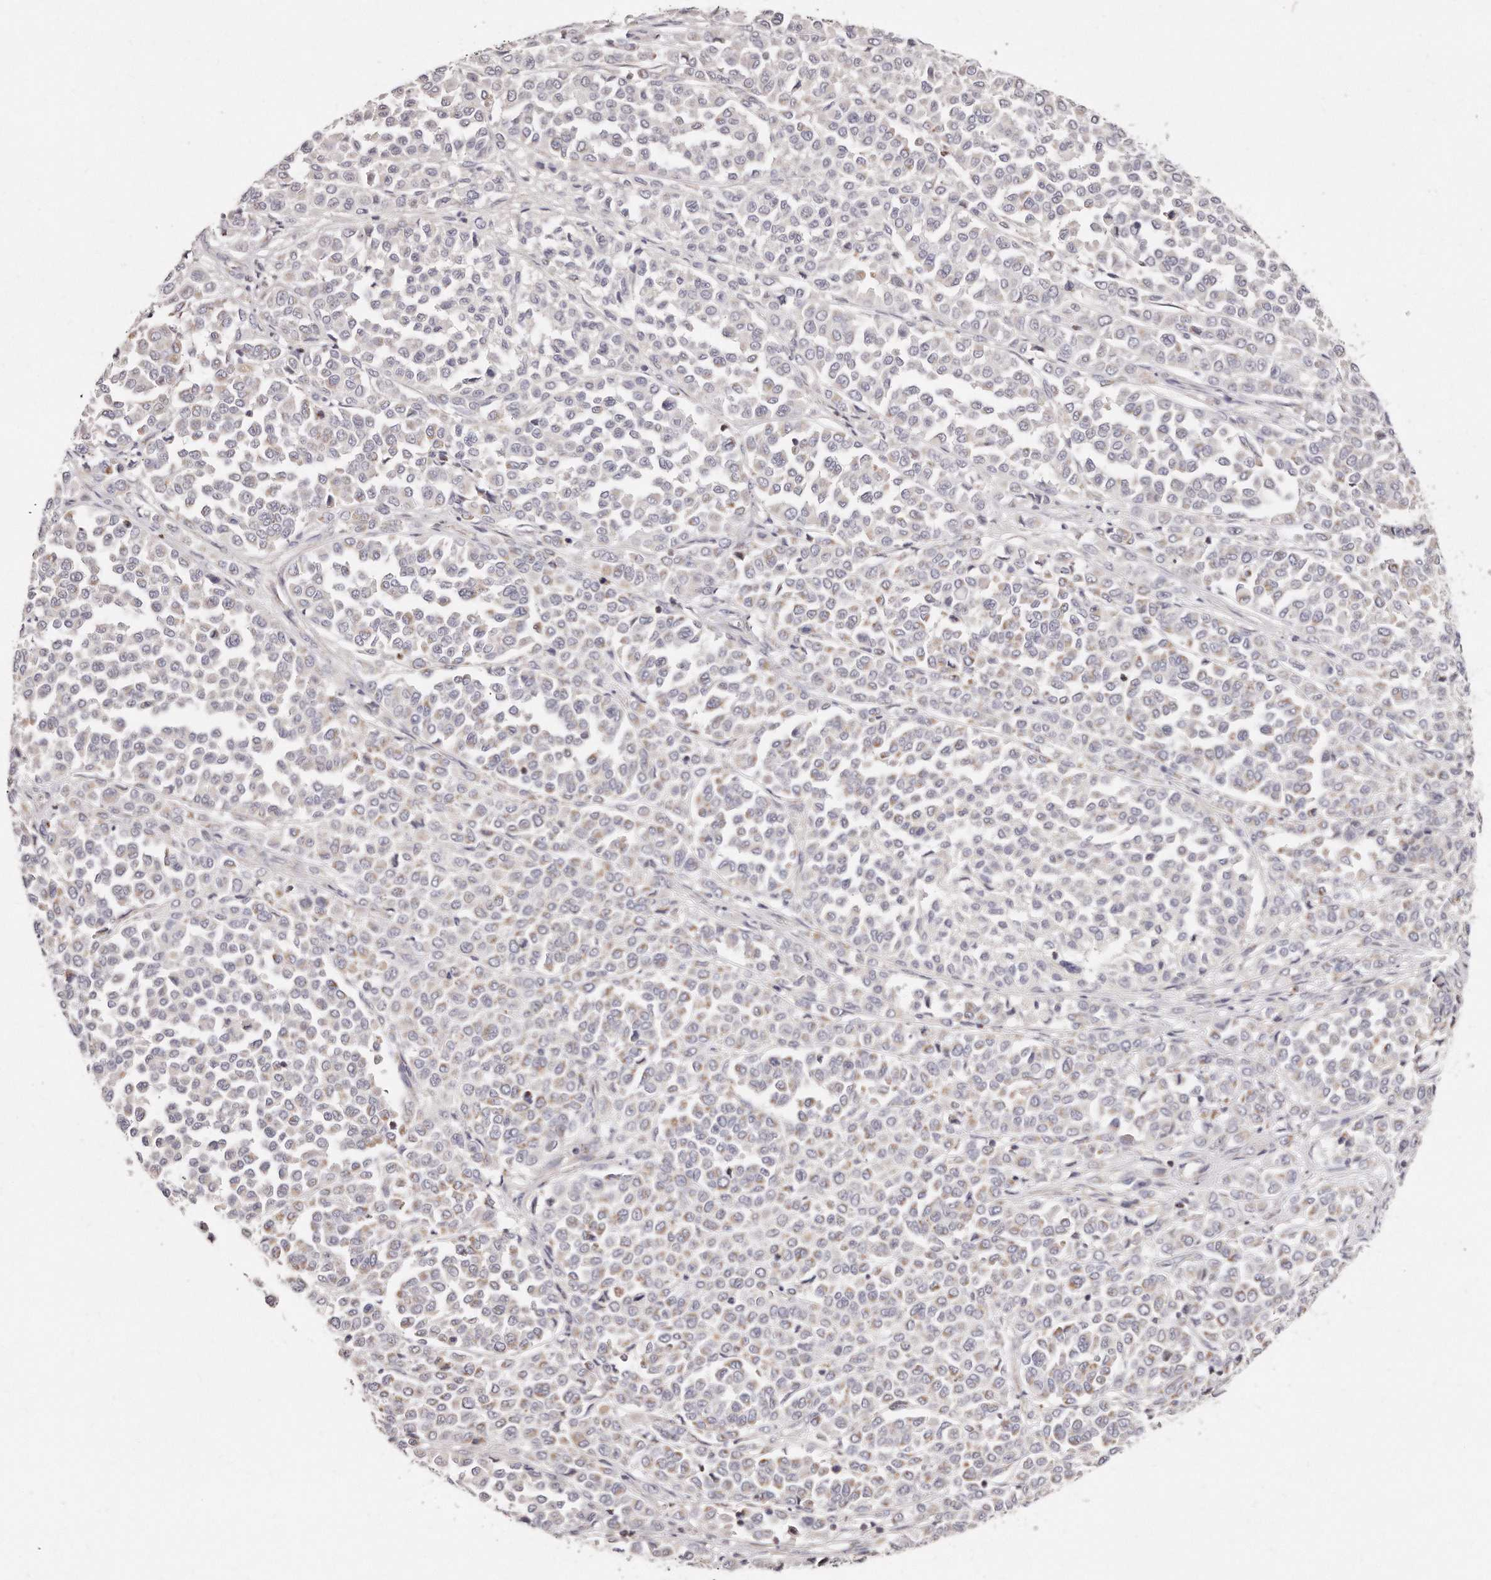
{"staining": {"intensity": "weak", "quantity": "25%-75%", "location": "cytoplasmic/membranous"}, "tissue": "melanoma", "cell_type": "Tumor cells", "image_type": "cancer", "snomed": [{"axis": "morphology", "description": "Malignant melanoma, Metastatic site"}, {"axis": "topography", "description": "Pancreas"}], "caption": "Immunohistochemistry image of human melanoma stained for a protein (brown), which displays low levels of weak cytoplasmic/membranous expression in approximately 25%-75% of tumor cells.", "gene": "RTKN", "patient": {"sex": "female", "age": 30}}